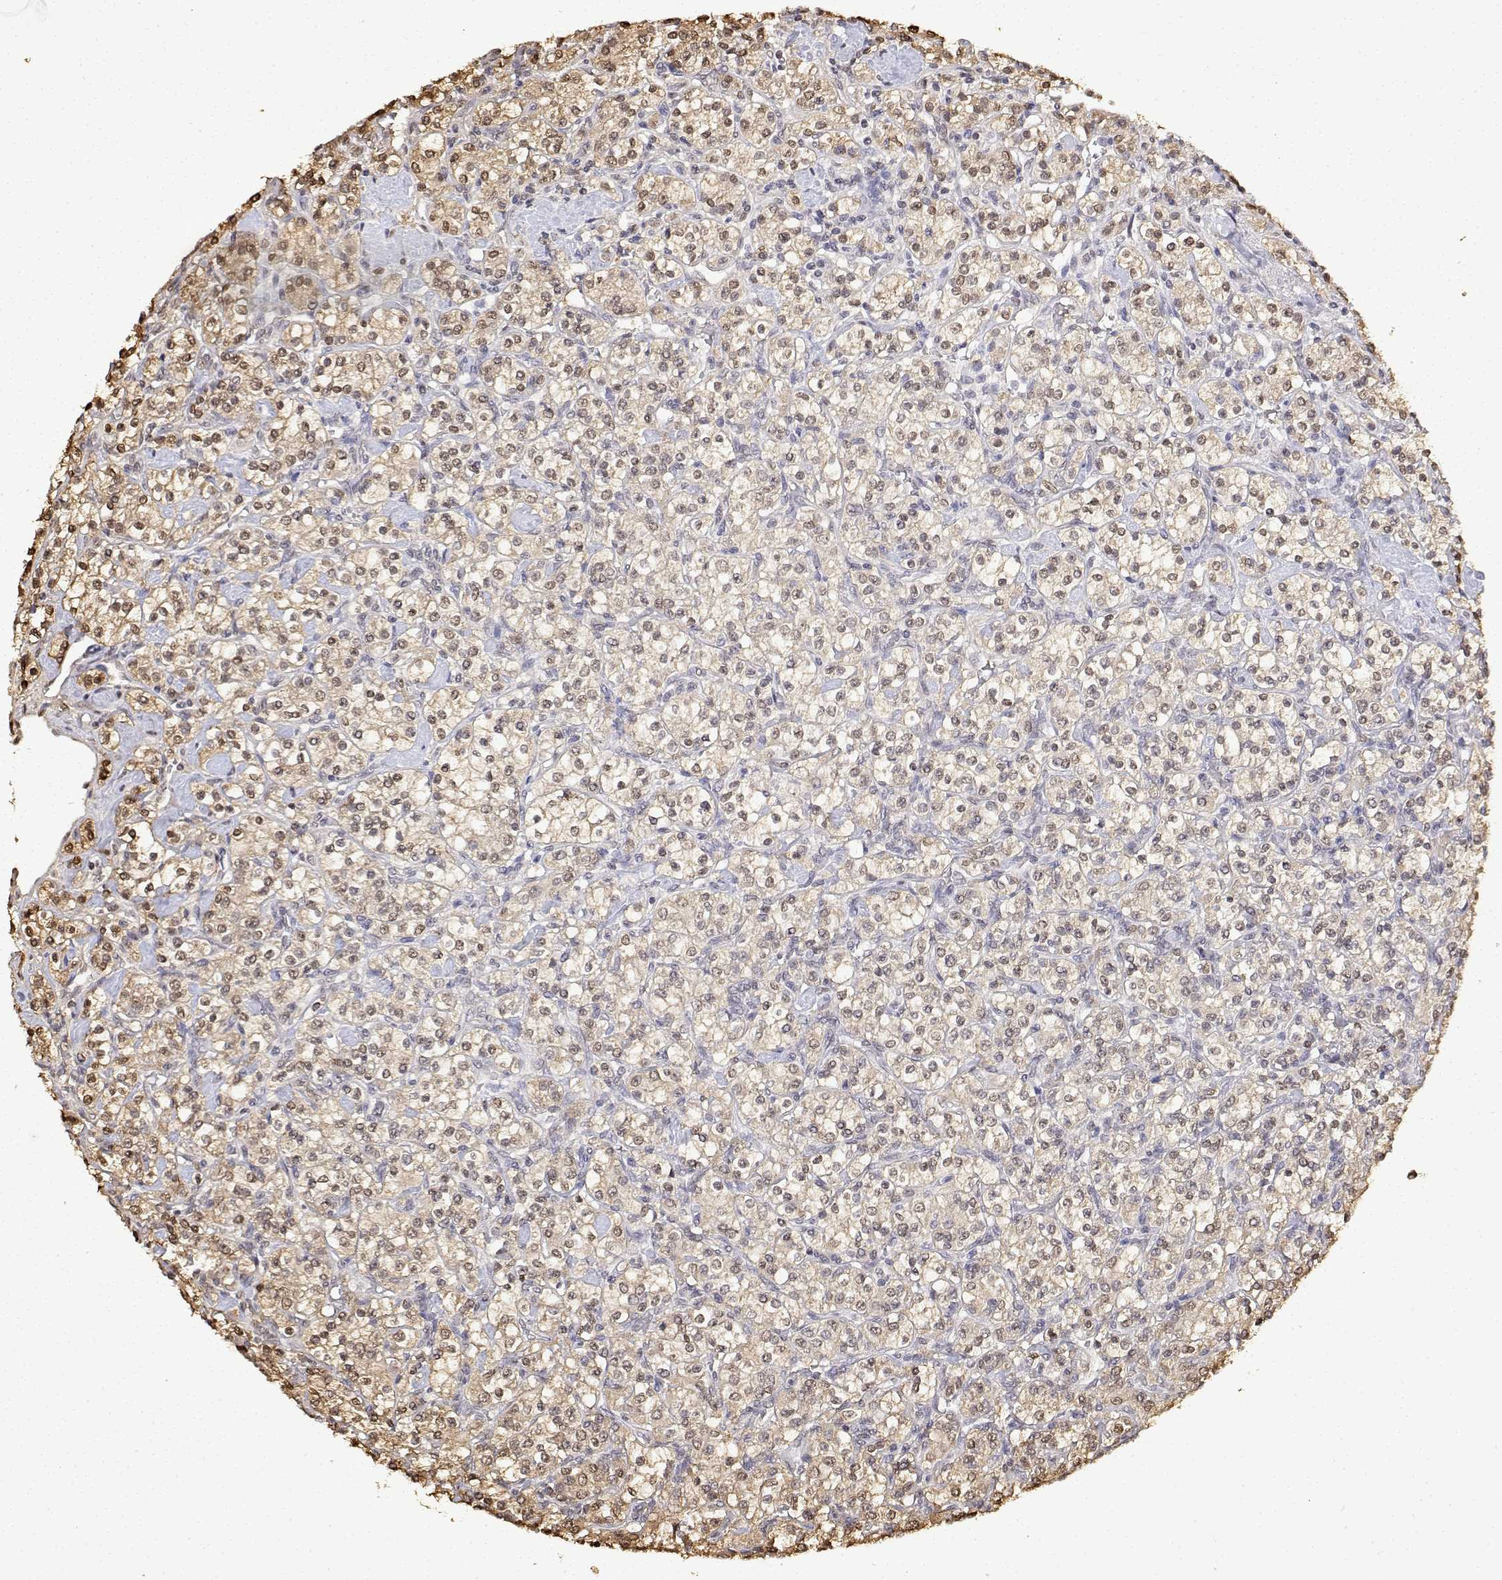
{"staining": {"intensity": "weak", "quantity": ">75%", "location": "nuclear"}, "tissue": "renal cancer", "cell_type": "Tumor cells", "image_type": "cancer", "snomed": [{"axis": "morphology", "description": "Adenocarcinoma, NOS"}, {"axis": "topography", "description": "Kidney"}], "caption": "Human renal cancer (adenocarcinoma) stained for a protein (brown) displays weak nuclear positive expression in approximately >75% of tumor cells.", "gene": "TPI1", "patient": {"sex": "male", "age": 77}}